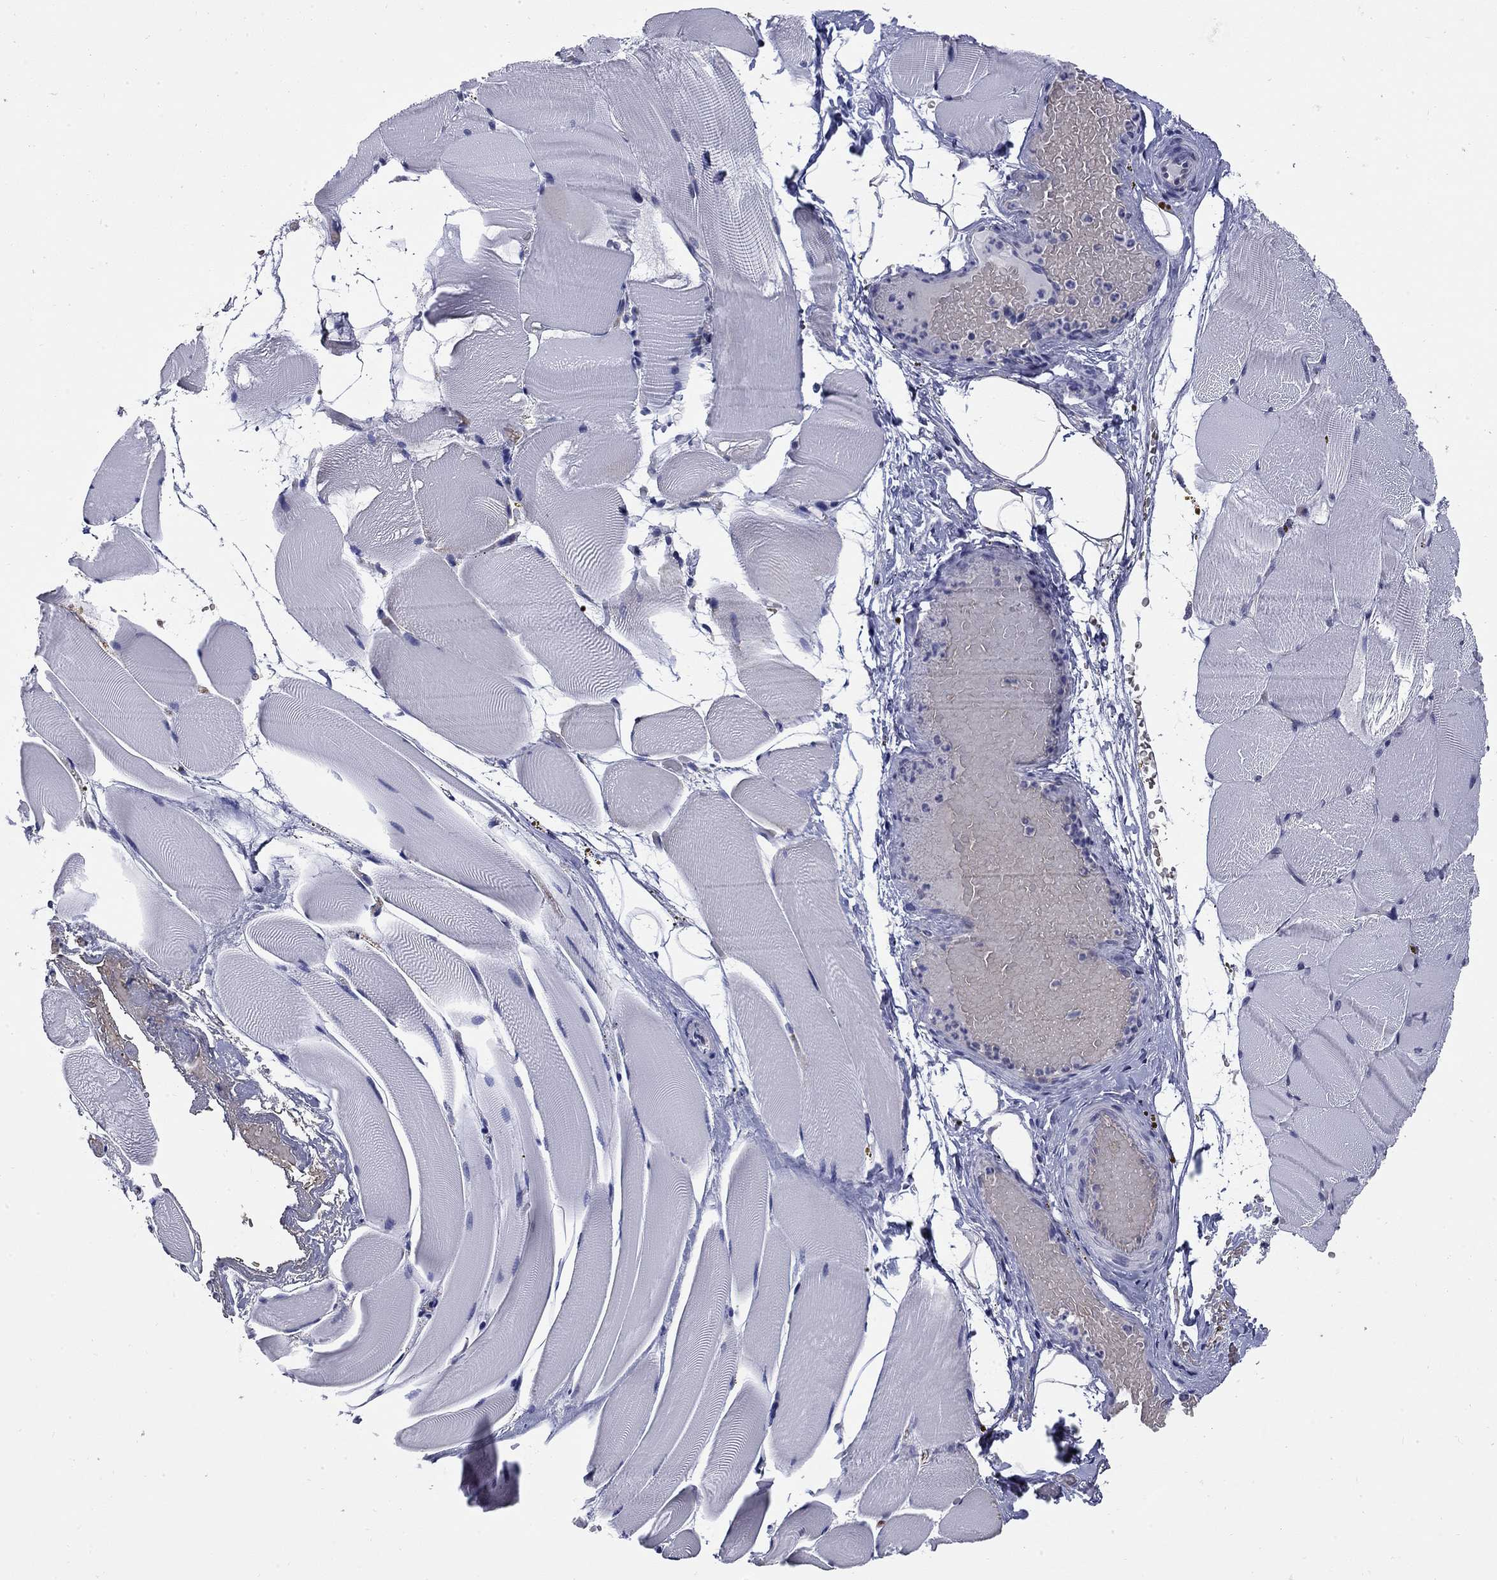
{"staining": {"intensity": "negative", "quantity": "none", "location": "none"}, "tissue": "skeletal muscle", "cell_type": "Myocytes", "image_type": "normal", "snomed": [{"axis": "morphology", "description": "Normal tissue, NOS"}, {"axis": "topography", "description": "Skeletal muscle"}], "caption": "The histopathology image displays no significant expression in myocytes of skeletal muscle.", "gene": "HTR4", "patient": {"sex": "female", "age": 37}}